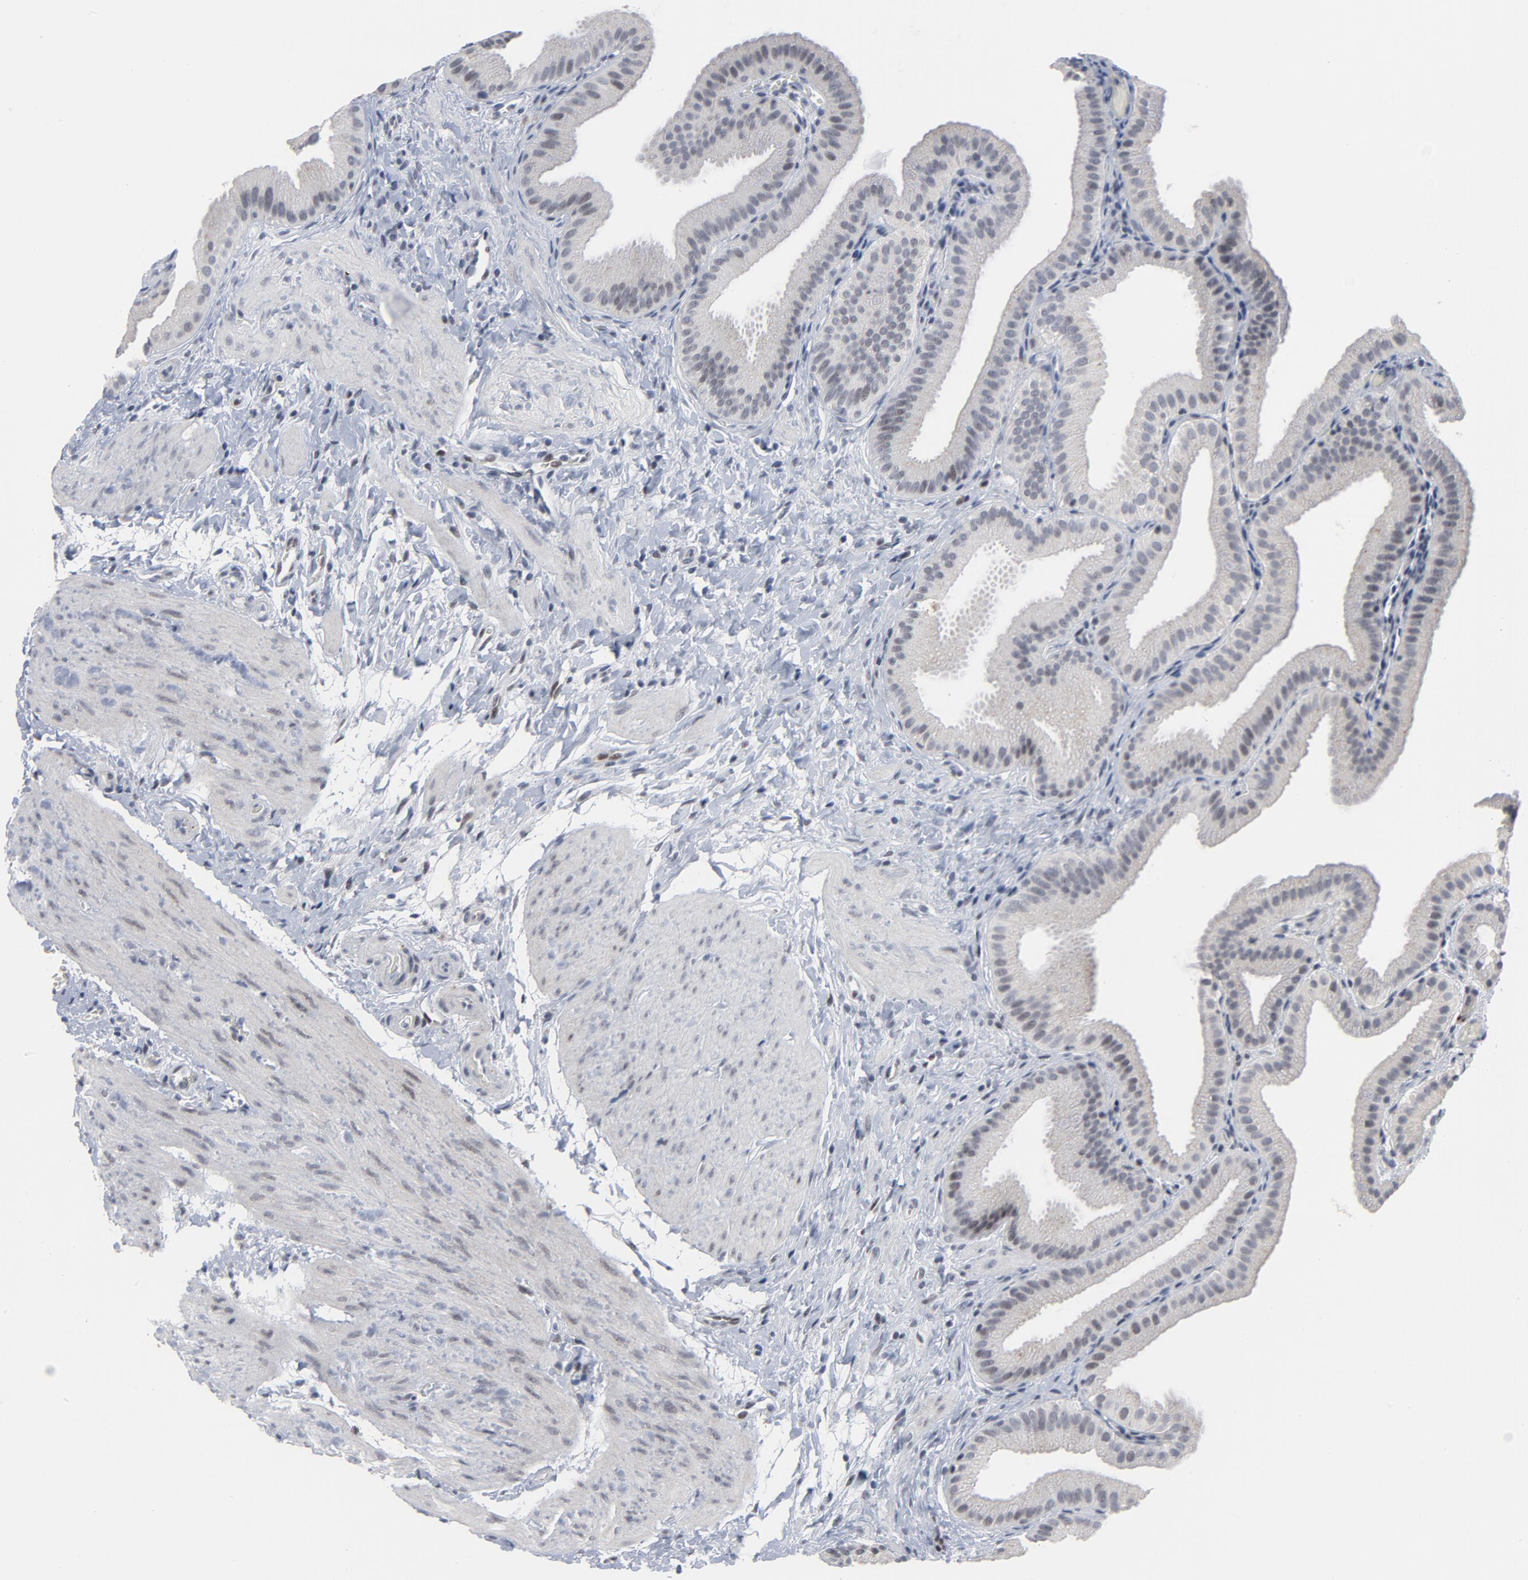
{"staining": {"intensity": "weak", "quantity": "25%-75%", "location": "cytoplasmic/membranous,nuclear"}, "tissue": "gallbladder", "cell_type": "Glandular cells", "image_type": "normal", "snomed": [{"axis": "morphology", "description": "Normal tissue, NOS"}, {"axis": "topography", "description": "Gallbladder"}], "caption": "Unremarkable gallbladder was stained to show a protein in brown. There is low levels of weak cytoplasmic/membranous,nuclear staining in approximately 25%-75% of glandular cells. (IHC, brightfield microscopy, high magnification).", "gene": "GABPA", "patient": {"sex": "female", "age": 63}}